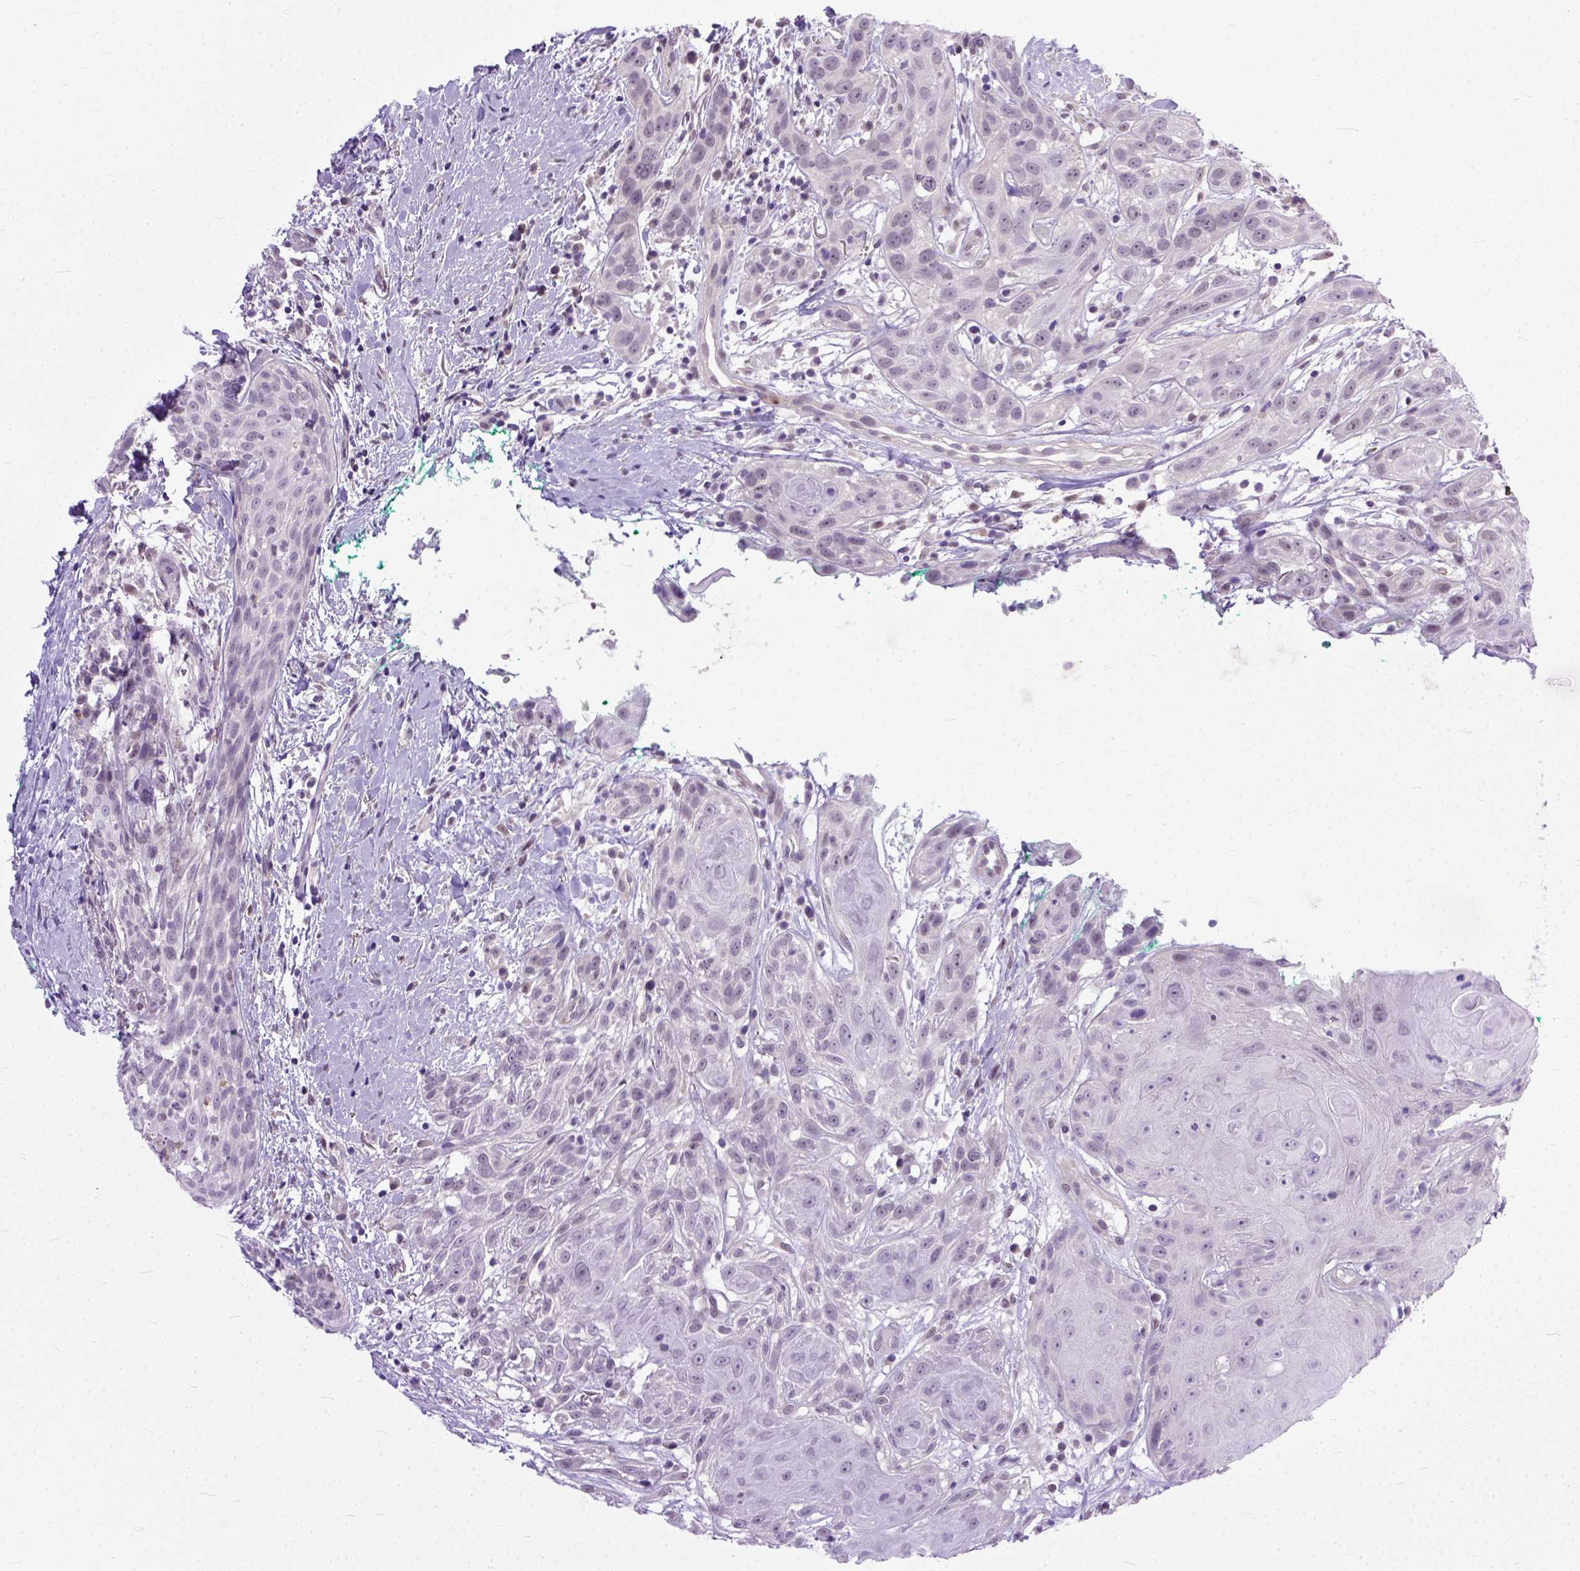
{"staining": {"intensity": "negative", "quantity": "none", "location": "none"}, "tissue": "head and neck cancer", "cell_type": "Tumor cells", "image_type": "cancer", "snomed": [{"axis": "morphology", "description": "Normal tissue, NOS"}, {"axis": "morphology", "description": "Squamous cell carcinoma, NOS"}, {"axis": "topography", "description": "Oral tissue"}, {"axis": "topography", "description": "Salivary gland"}, {"axis": "topography", "description": "Head-Neck"}], "caption": "Tumor cells show no significant staining in head and neck squamous cell carcinoma.", "gene": "TCEAL7", "patient": {"sex": "female", "age": 62}}